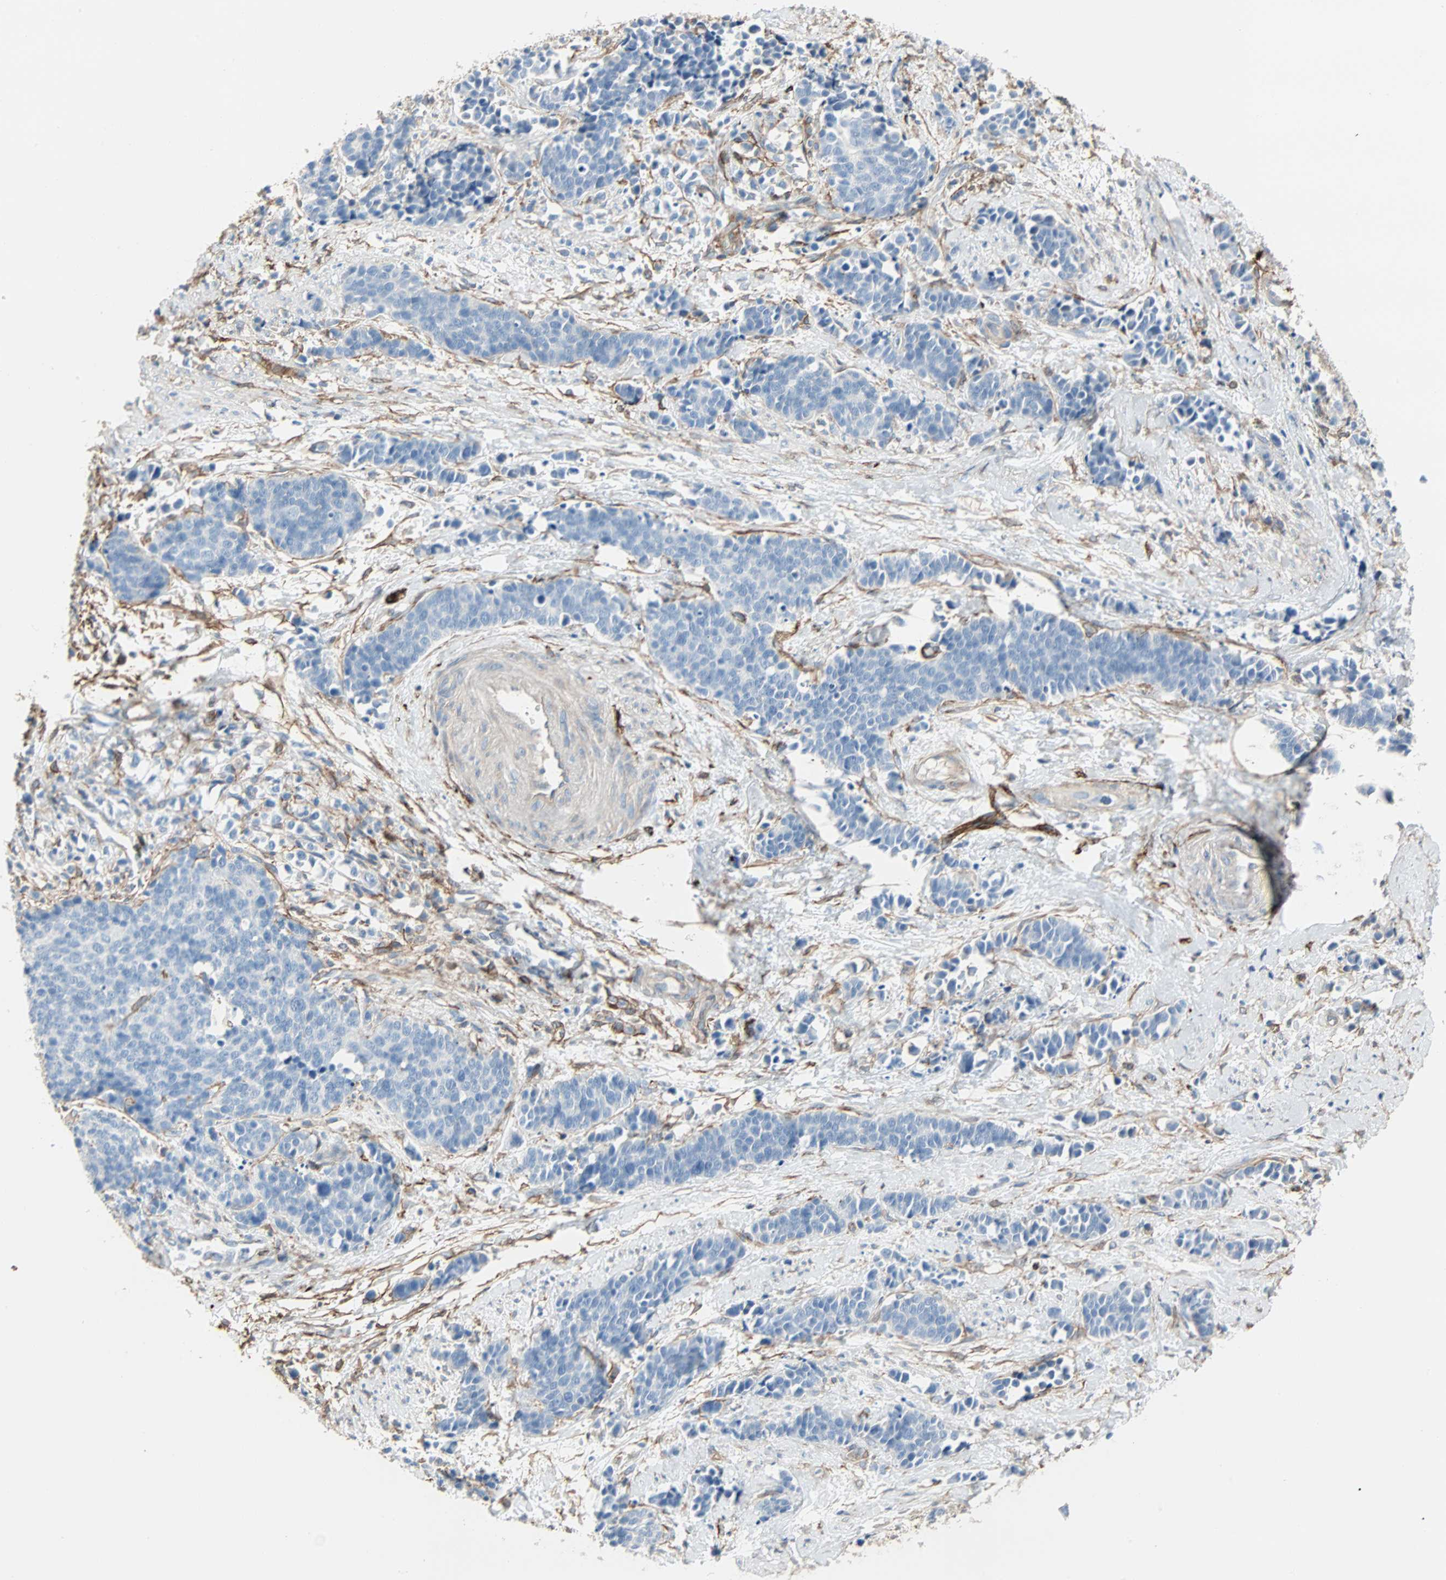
{"staining": {"intensity": "negative", "quantity": "none", "location": "none"}, "tissue": "cervical cancer", "cell_type": "Tumor cells", "image_type": "cancer", "snomed": [{"axis": "morphology", "description": "Squamous cell carcinoma, NOS"}, {"axis": "topography", "description": "Cervix"}], "caption": "IHC photomicrograph of human squamous cell carcinoma (cervical) stained for a protein (brown), which exhibits no expression in tumor cells.", "gene": "EPB41L2", "patient": {"sex": "female", "age": 35}}